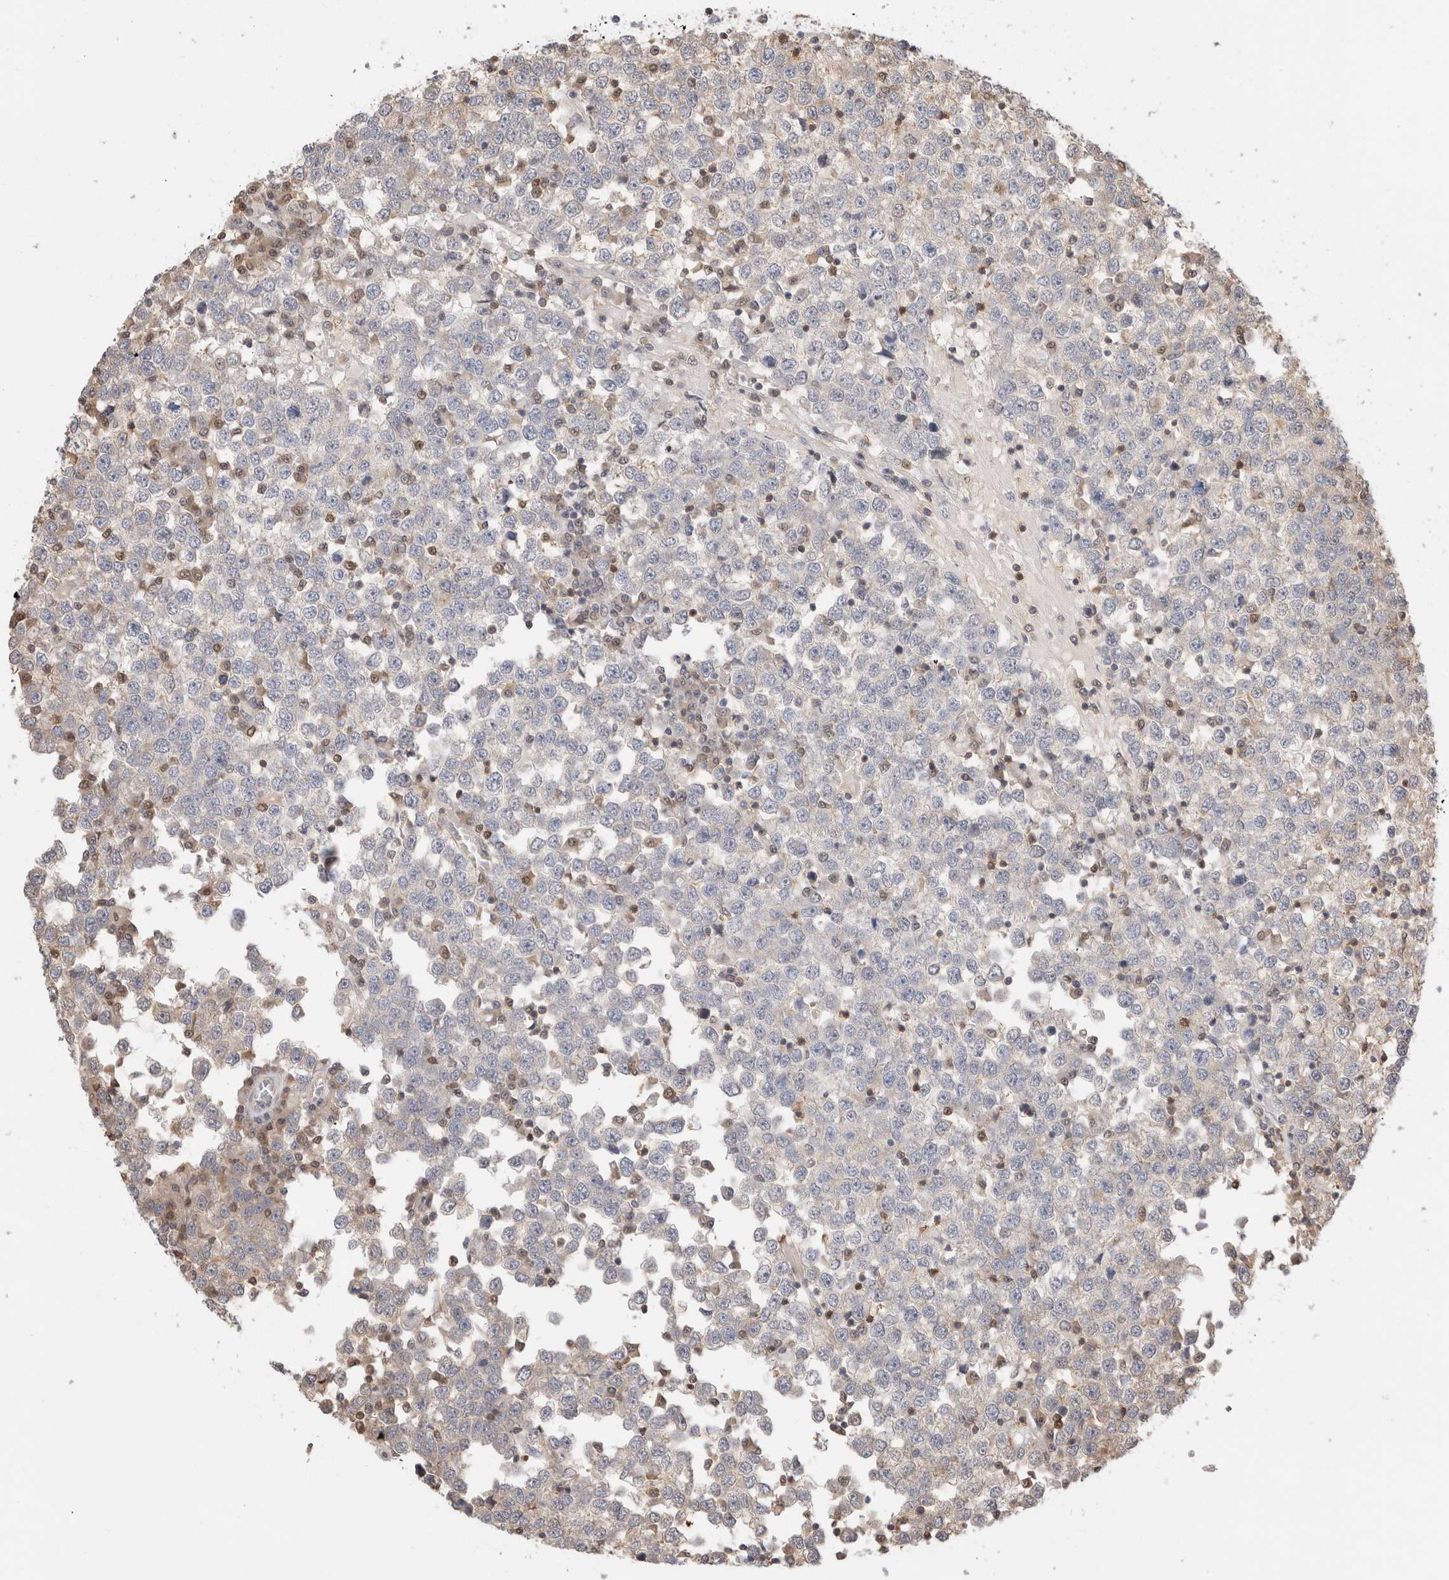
{"staining": {"intensity": "negative", "quantity": "none", "location": "none"}, "tissue": "testis cancer", "cell_type": "Tumor cells", "image_type": "cancer", "snomed": [{"axis": "morphology", "description": "Seminoma, NOS"}, {"axis": "topography", "description": "Testis"}], "caption": "IHC histopathology image of human testis cancer stained for a protein (brown), which shows no expression in tumor cells.", "gene": "C17orf97", "patient": {"sex": "male", "age": 65}}